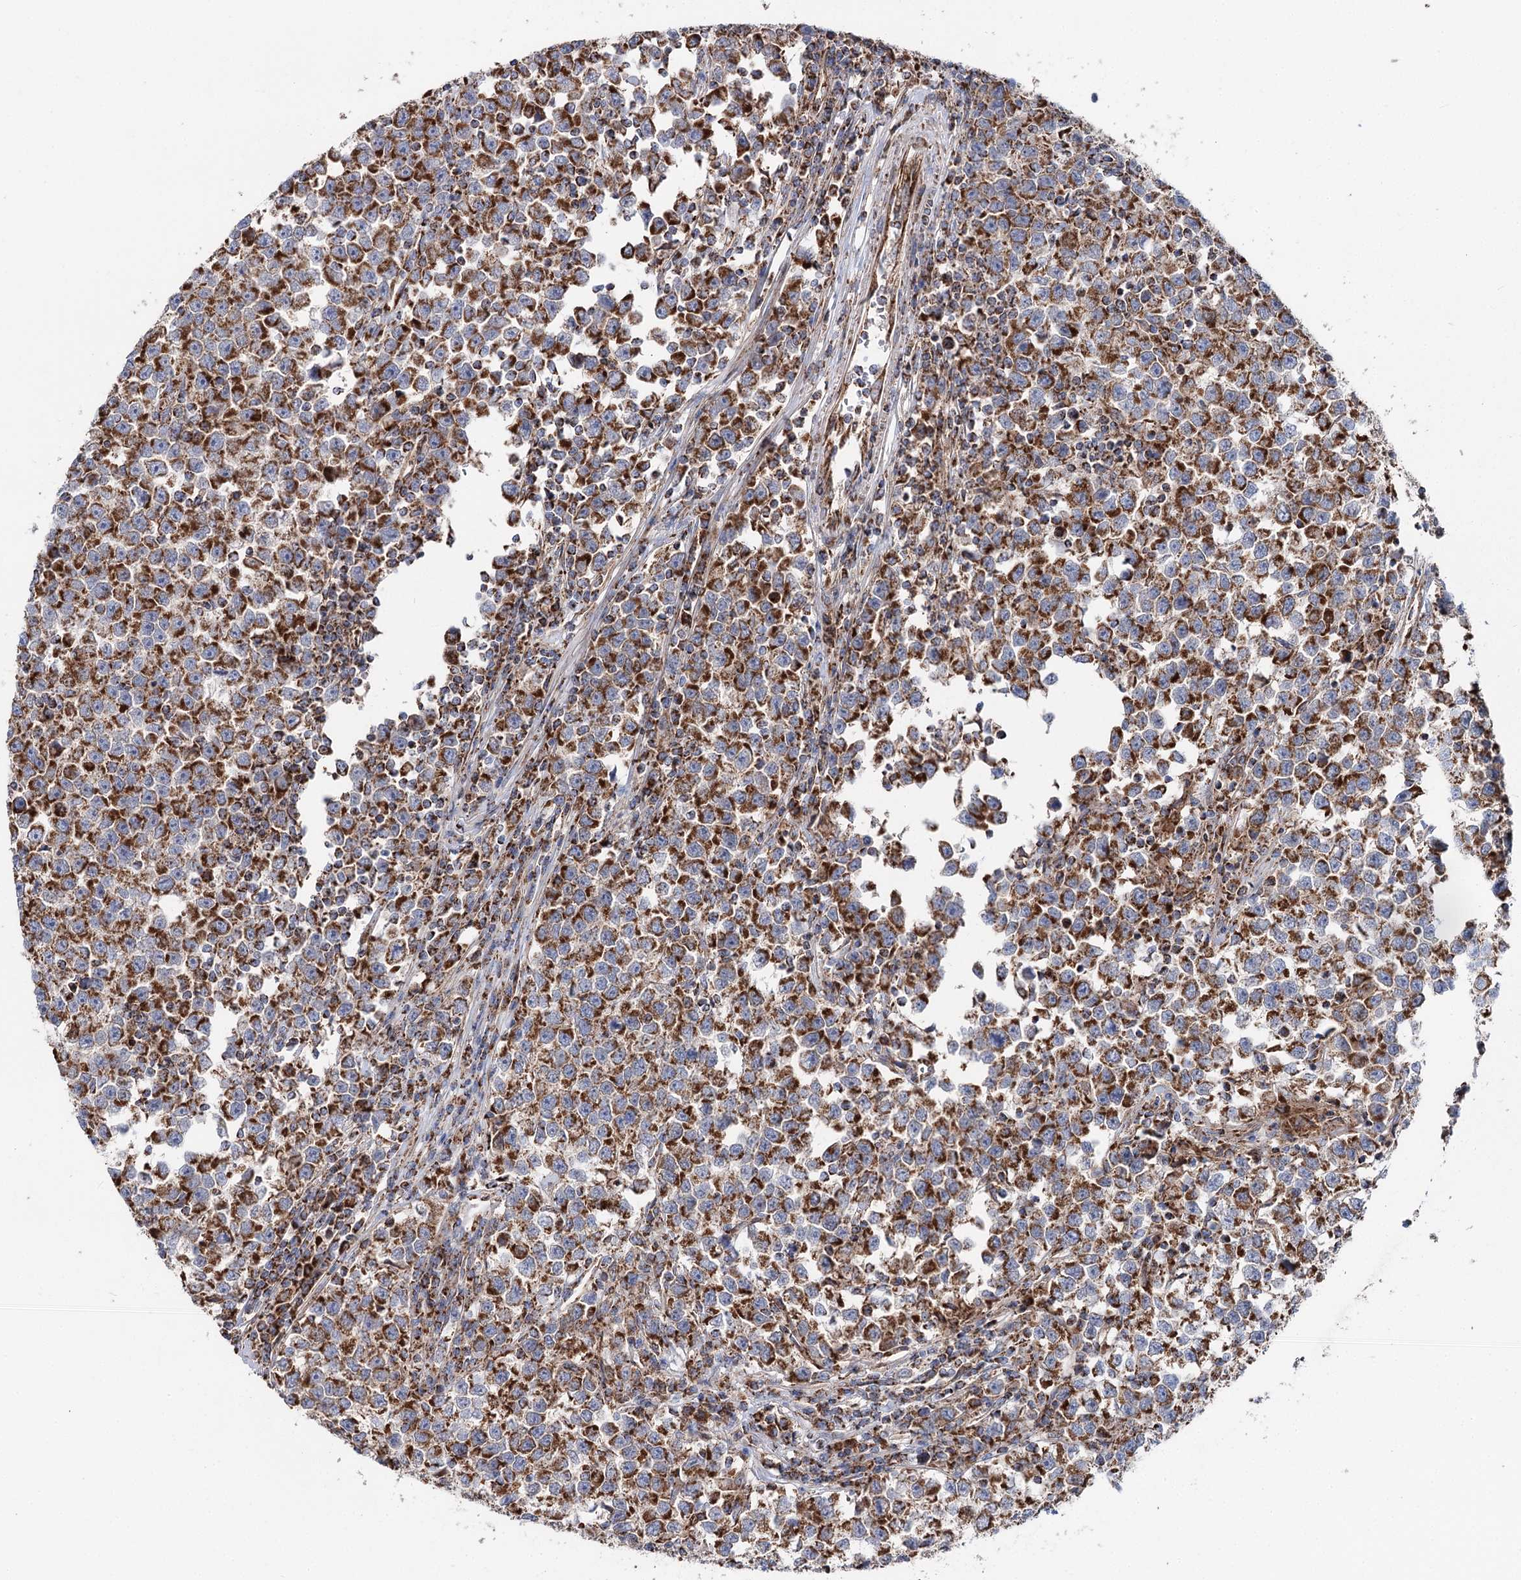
{"staining": {"intensity": "strong", "quantity": "25%-75%", "location": "cytoplasmic/membranous"}, "tissue": "testis cancer", "cell_type": "Tumor cells", "image_type": "cancer", "snomed": [{"axis": "morphology", "description": "Normal tissue, NOS"}, {"axis": "morphology", "description": "Seminoma, NOS"}, {"axis": "topography", "description": "Testis"}], "caption": "Human testis cancer (seminoma) stained with a protein marker exhibits strong staining in tumor cells.", "gene": "MSANTD2", "patient": {"sex": "male", "age": 43}}